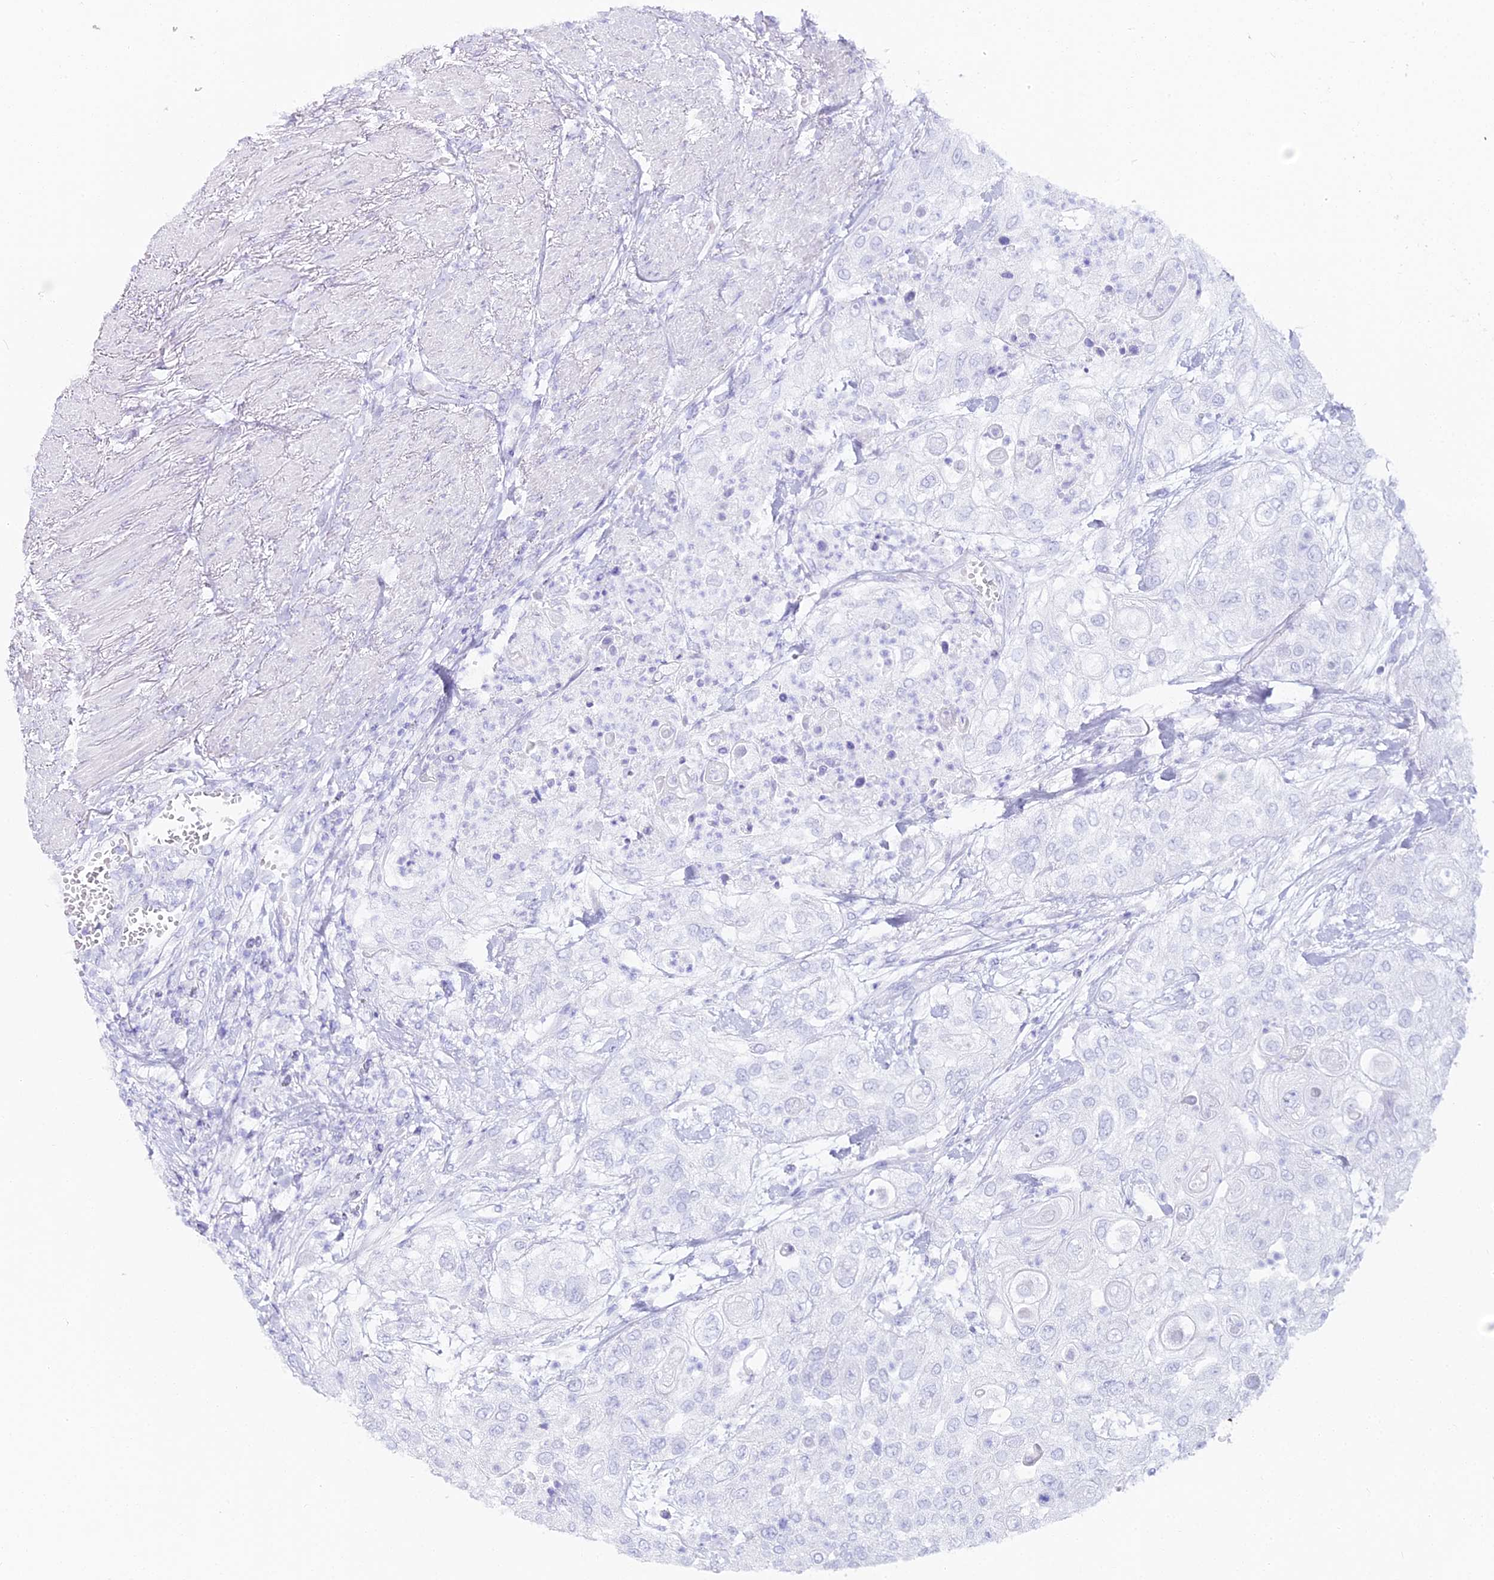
{"staining": {"intensity": "negative", "quantity": "none", "location": "none"}, "tissue": "urothelial cancer", "cell_type": "Tumor cells", "image_type": "cancer", "snomed": [{"axis": "morphology", "description": "Urothelial carcinoma, High grade"}, {"axis": "topography", "description": "Urinary bladder"}], "caption": "The IHC micrograph has no significant staining in tumor cells of urothelial carcinoma (high-grade) tissue.", "gene": "ALPG", "patient": {"sex": "female", "age": 79}}